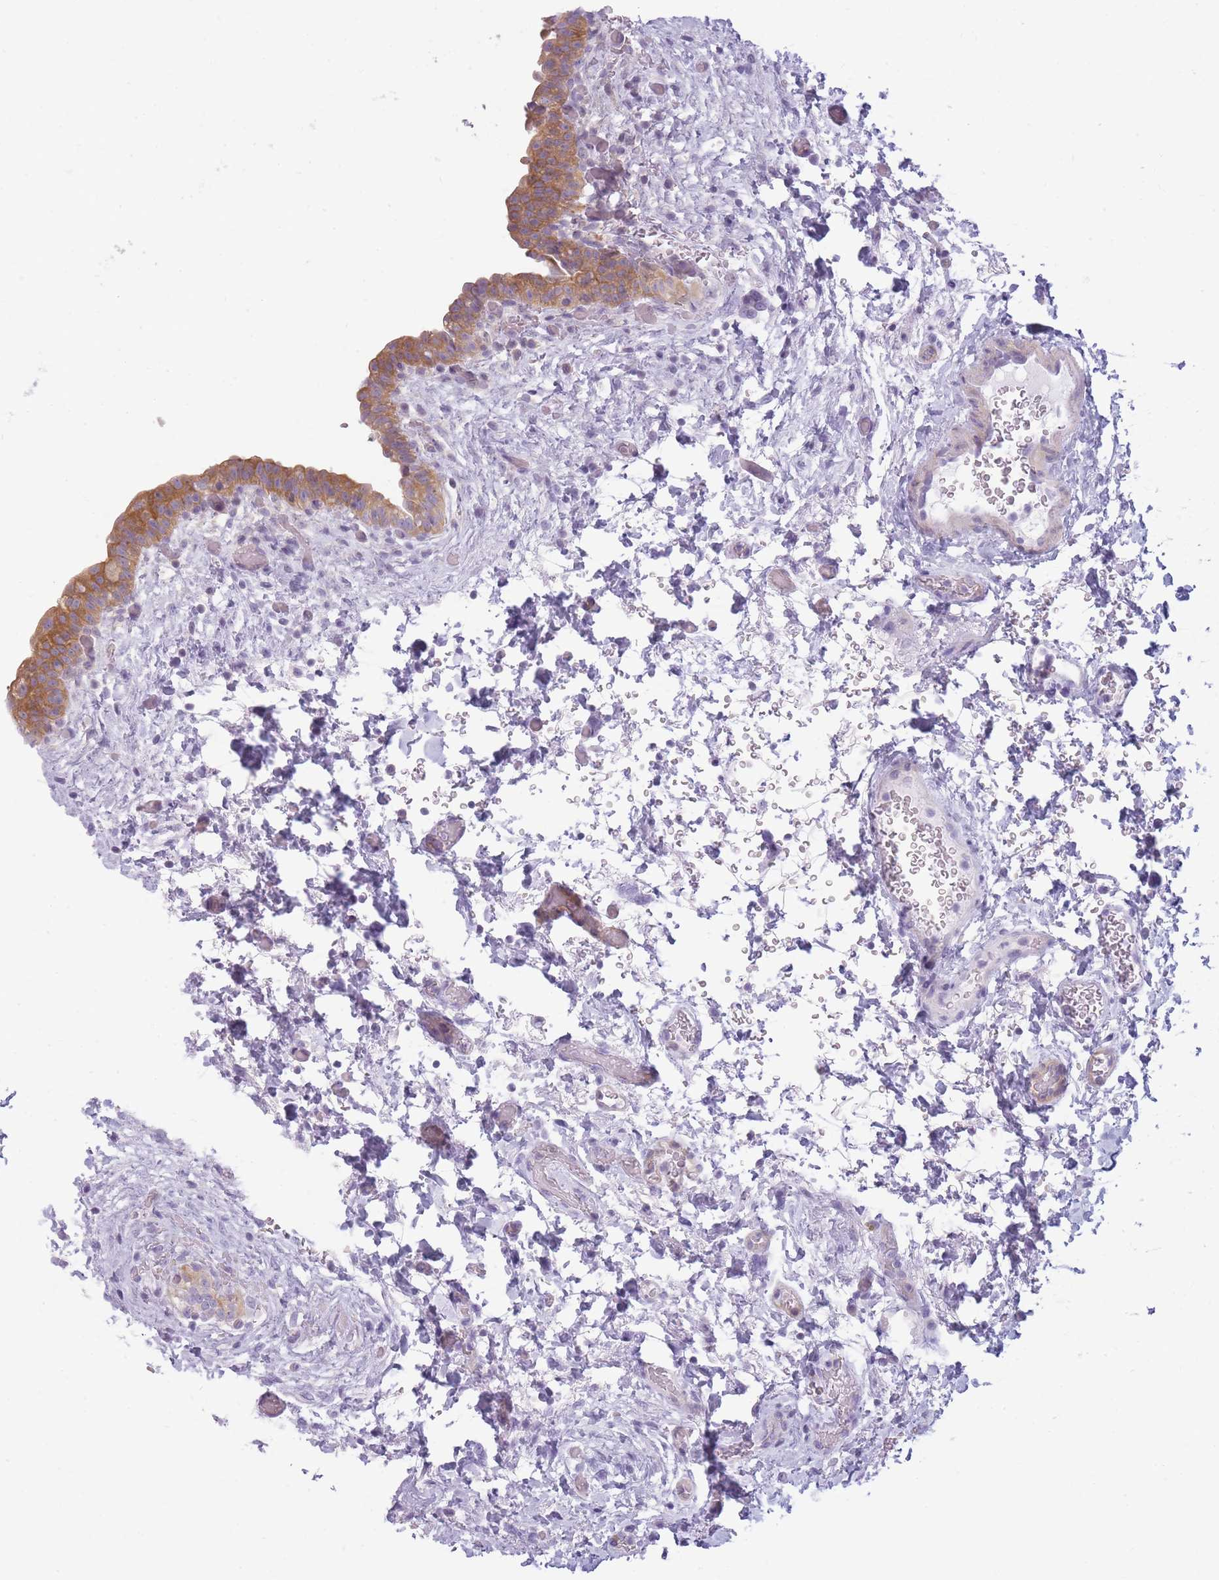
{"staining": {"intensity": "moderate", "quantity": "25%-75%", "location": "cytoplasmic/membranous"}, "tissue": "urinary bladder", "cell_type": "Urothelial cells", "image_type": "normal", "snomed": [{"axis": "morphology", "description": "Normal tissue, NOS"}, {"axis": "topography", "description": "Urinary bladder"}], "caption": "The histopathology image displays a brown stain indicating the presence of a protein in the cytoplasmic/membranous of urothelial cells in urinary bladder.", "gene": "GGT1", "patient": {"sex": "male", "age": 69}}